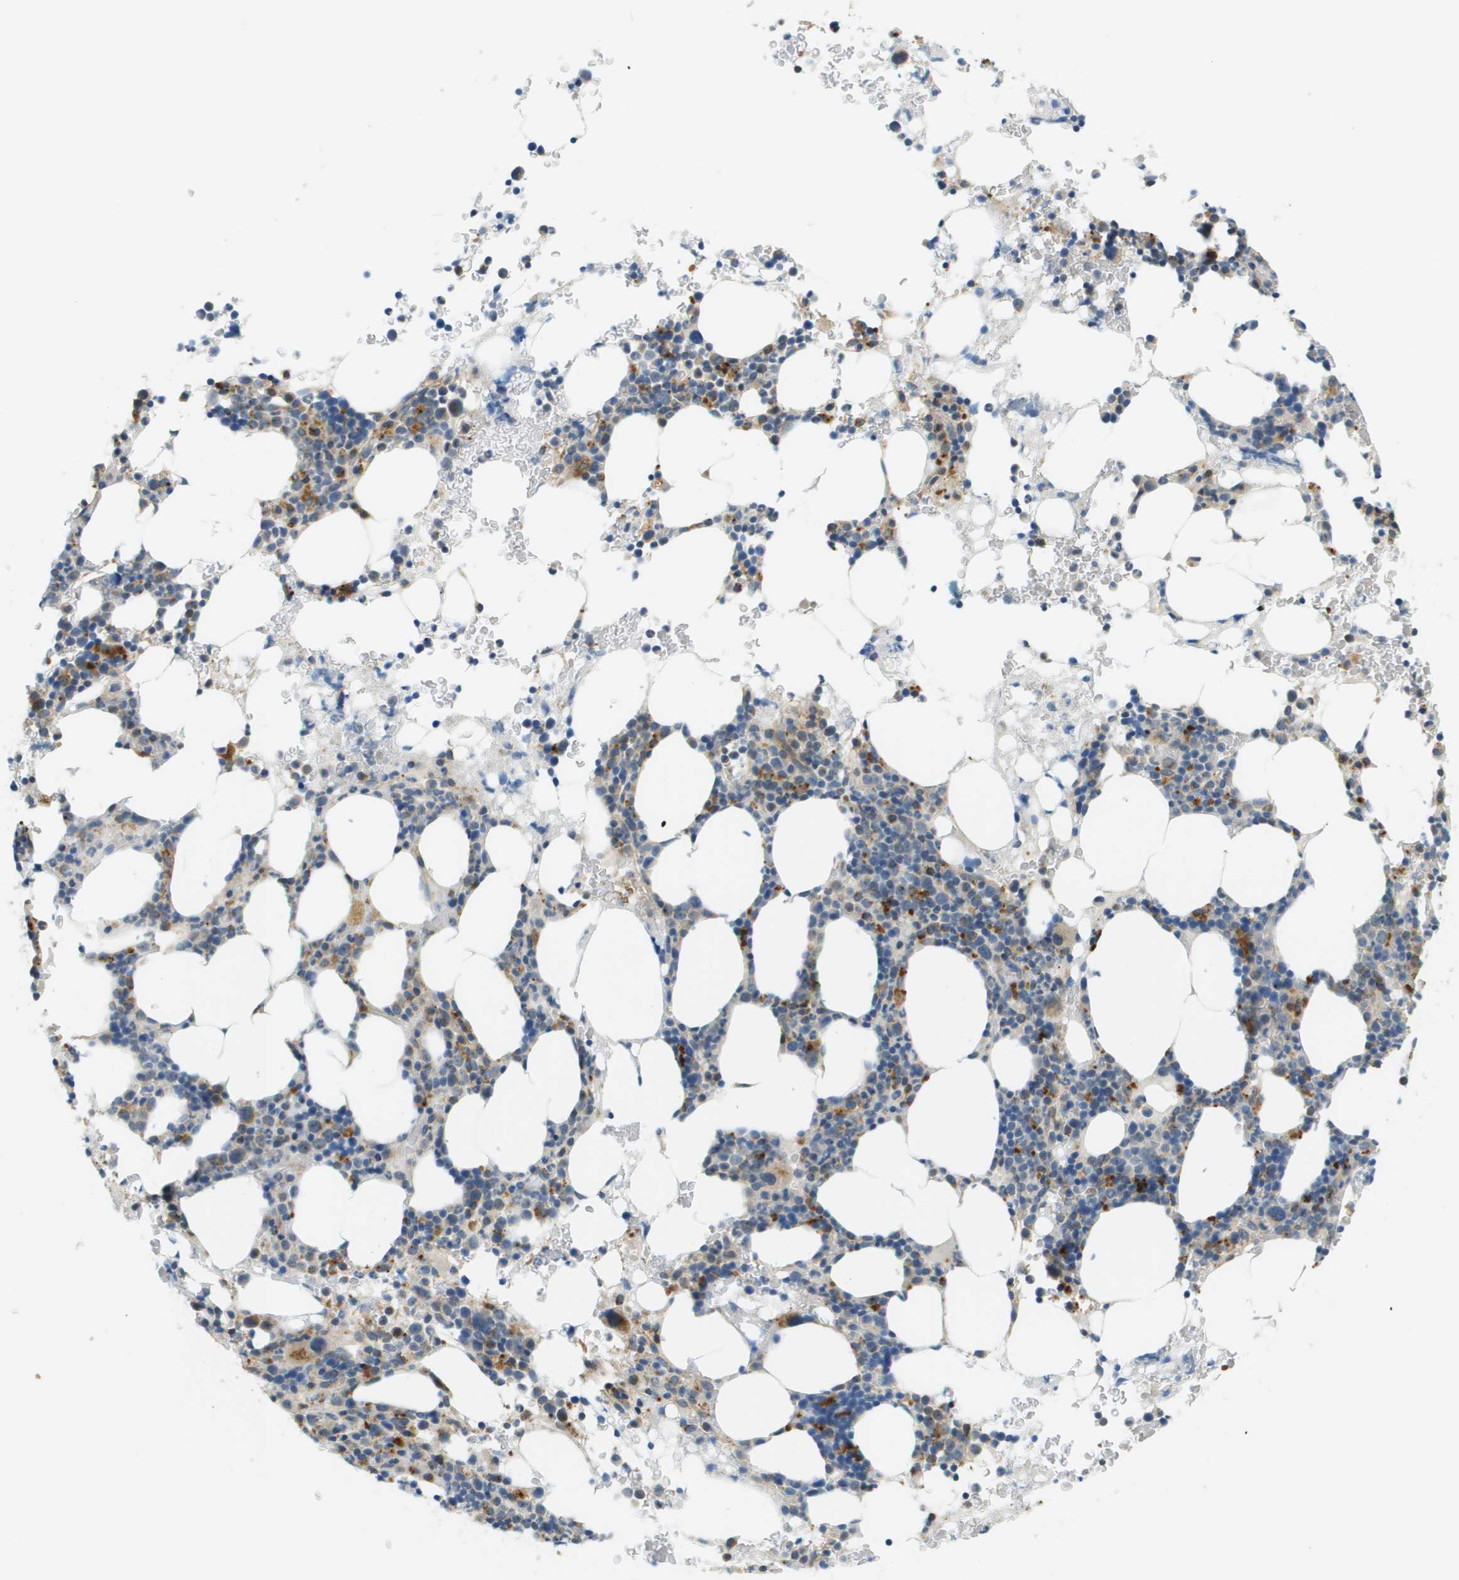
{"staining": {"intensity": "moderate", "quantity": "25%-75%", "location": "cytoplasmic/membranous"}, "tissue": "bone marrow", "cell_type": "Hematopoietic cells", "image_type": "normal", "snomed": [{"axis": "morphology", "description": "Normal tissue, NOS"}, {"axis": "morphology", "description": "Inflammation, NOS"}, {"axis": "topography", "description": "Bone marrow"}], "caption": "The photomicrograph shows staining of unremarkable bone marrow, revealing moderate cytoplasmic/membranous protein staining (brown color) within hematopoietic cells. (DAB IHC with brightfield microscopy, high magnification).", "gene": "PLBD2", "patient": {"sex": "female", "age": 84}}